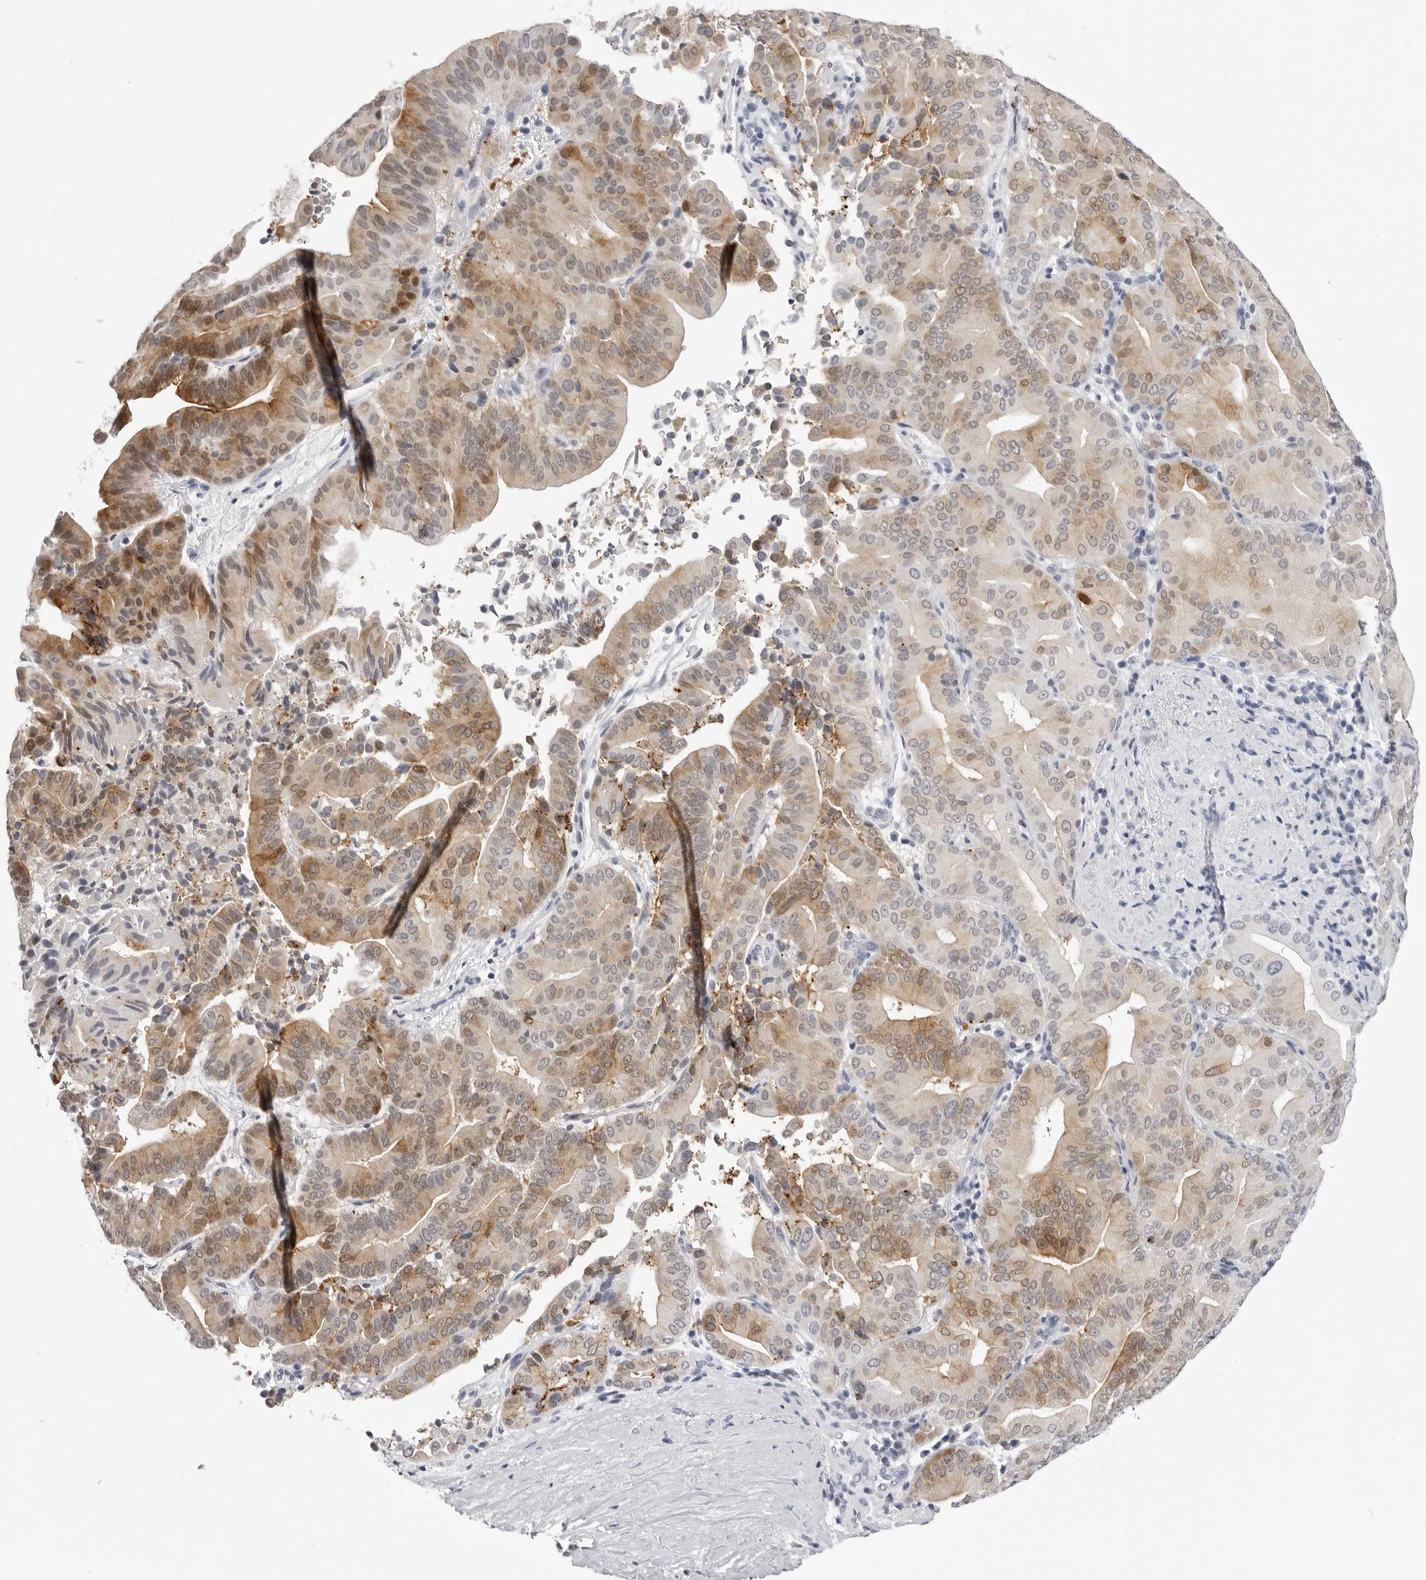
{"staining": {"intensity": "moderate", "quantity": ">75%", "location": "cytoplasmic/membranous"}, "tissue": "liver cancer", "cell_type": "Tumor cells", "image_type": "cancer", "snomed": [{"axis": "morphology", "description": "Cholangiocarcinoma"}, {"axis": "topography", "description": "Liver"}], "caption": "Immunohistochemical staining of cholangiocarcinoma (liver) demonstrates medium levels of moderate cytoplasmic/membranous positivity in approximately >75% of tumor cells.", "gene": "LGALS4", "patient": {"sex": "female", "age": 75}}